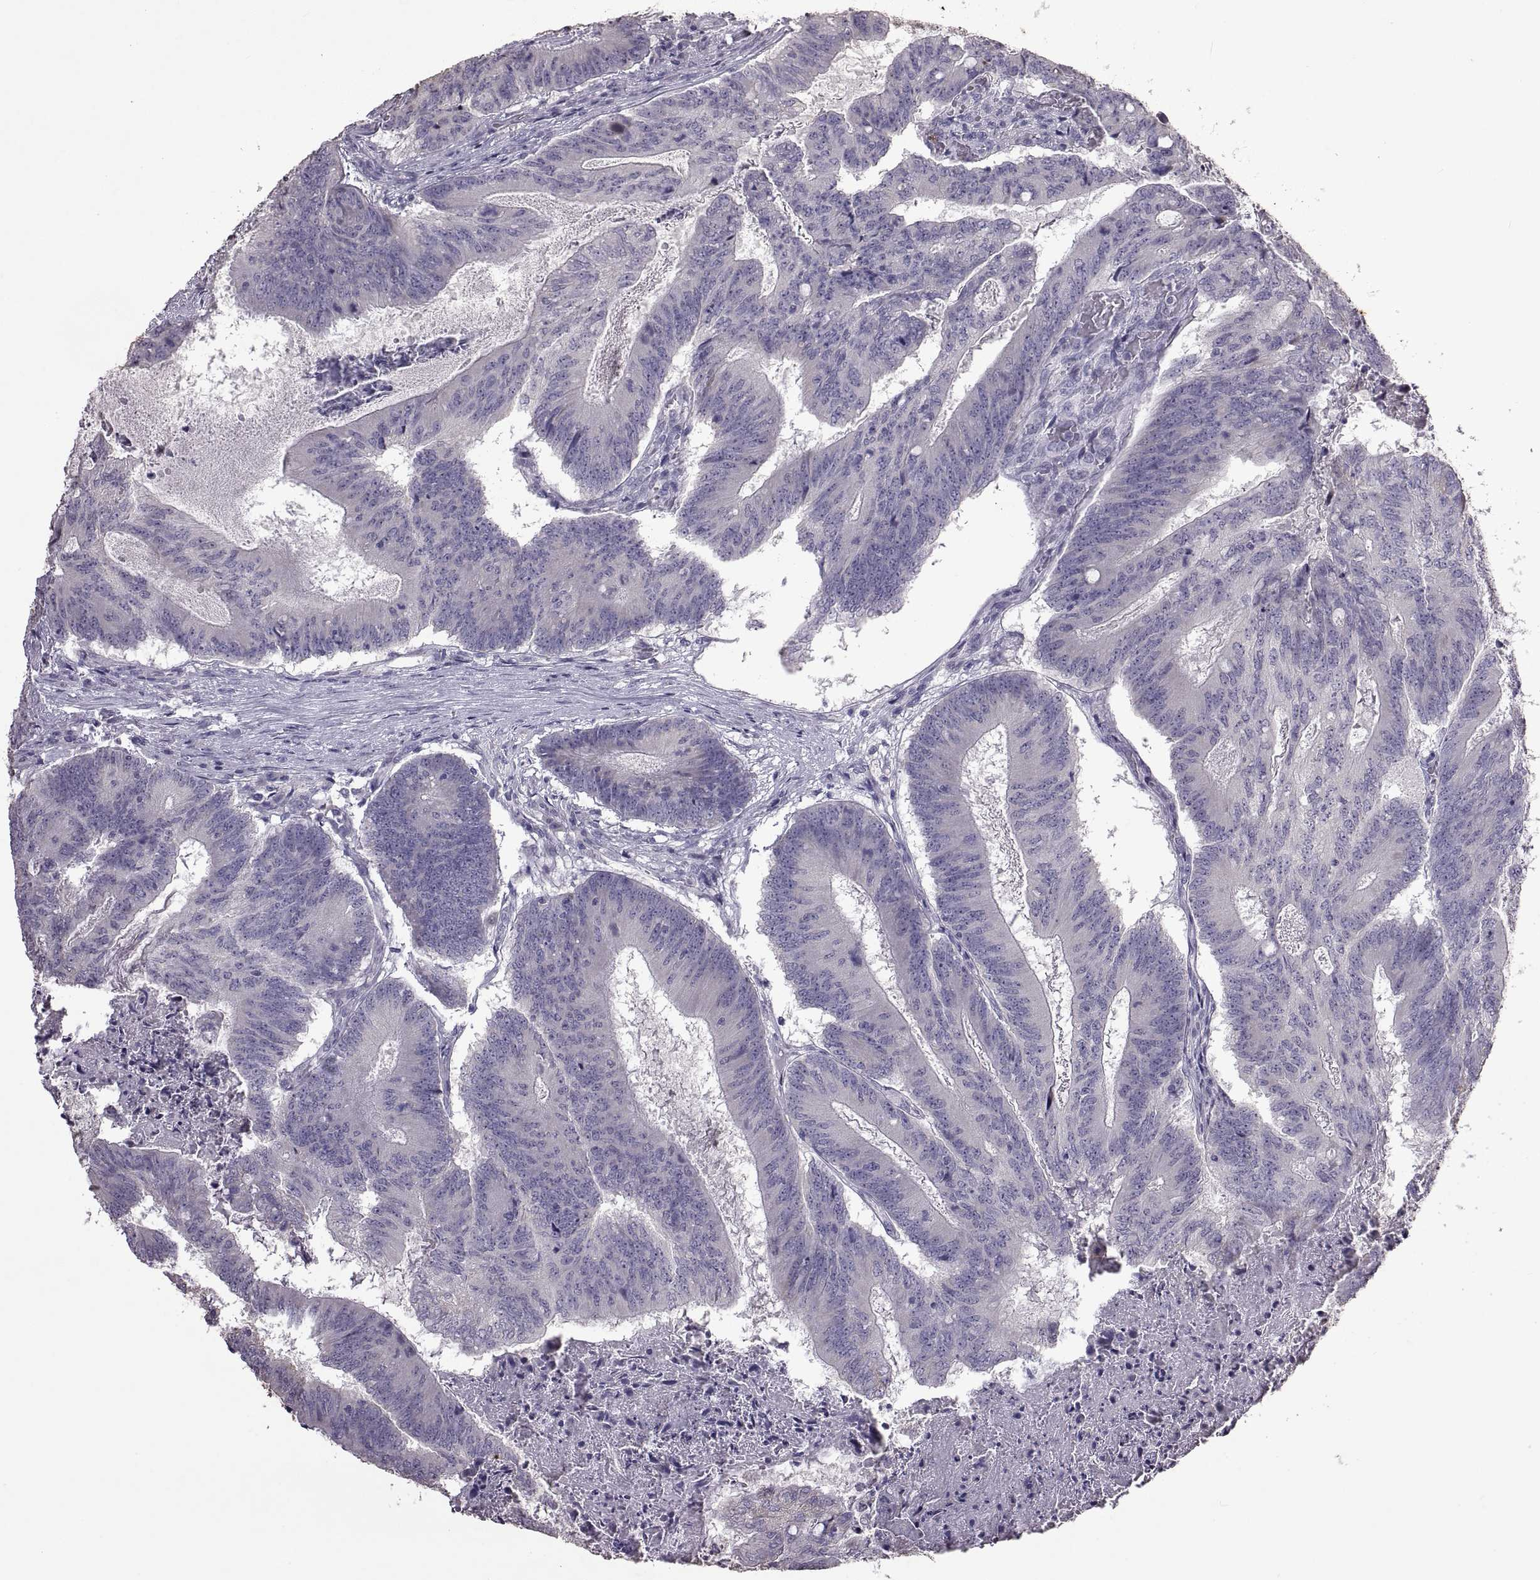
{"staining": {"intensity": "negative", "quantity": "none", "location": "none"}, "tissue": "colorectal cancer", "cell_type": "Tumor cells", "image_type": "cancer", "snomed": [{"axis": "morphology", "description": "Adenocarcinoma, NOS"}, {"axis": "topography", "description": "Colon"}], "caption": "IHC micrograph of neoplastic tissue: human colorectal cancer (adenocarcinoma) stained with DAB shows no significant protein staining in tumor cells.", "gene": "DEFB136", "patient": {"sex": "female", "age": 70}}